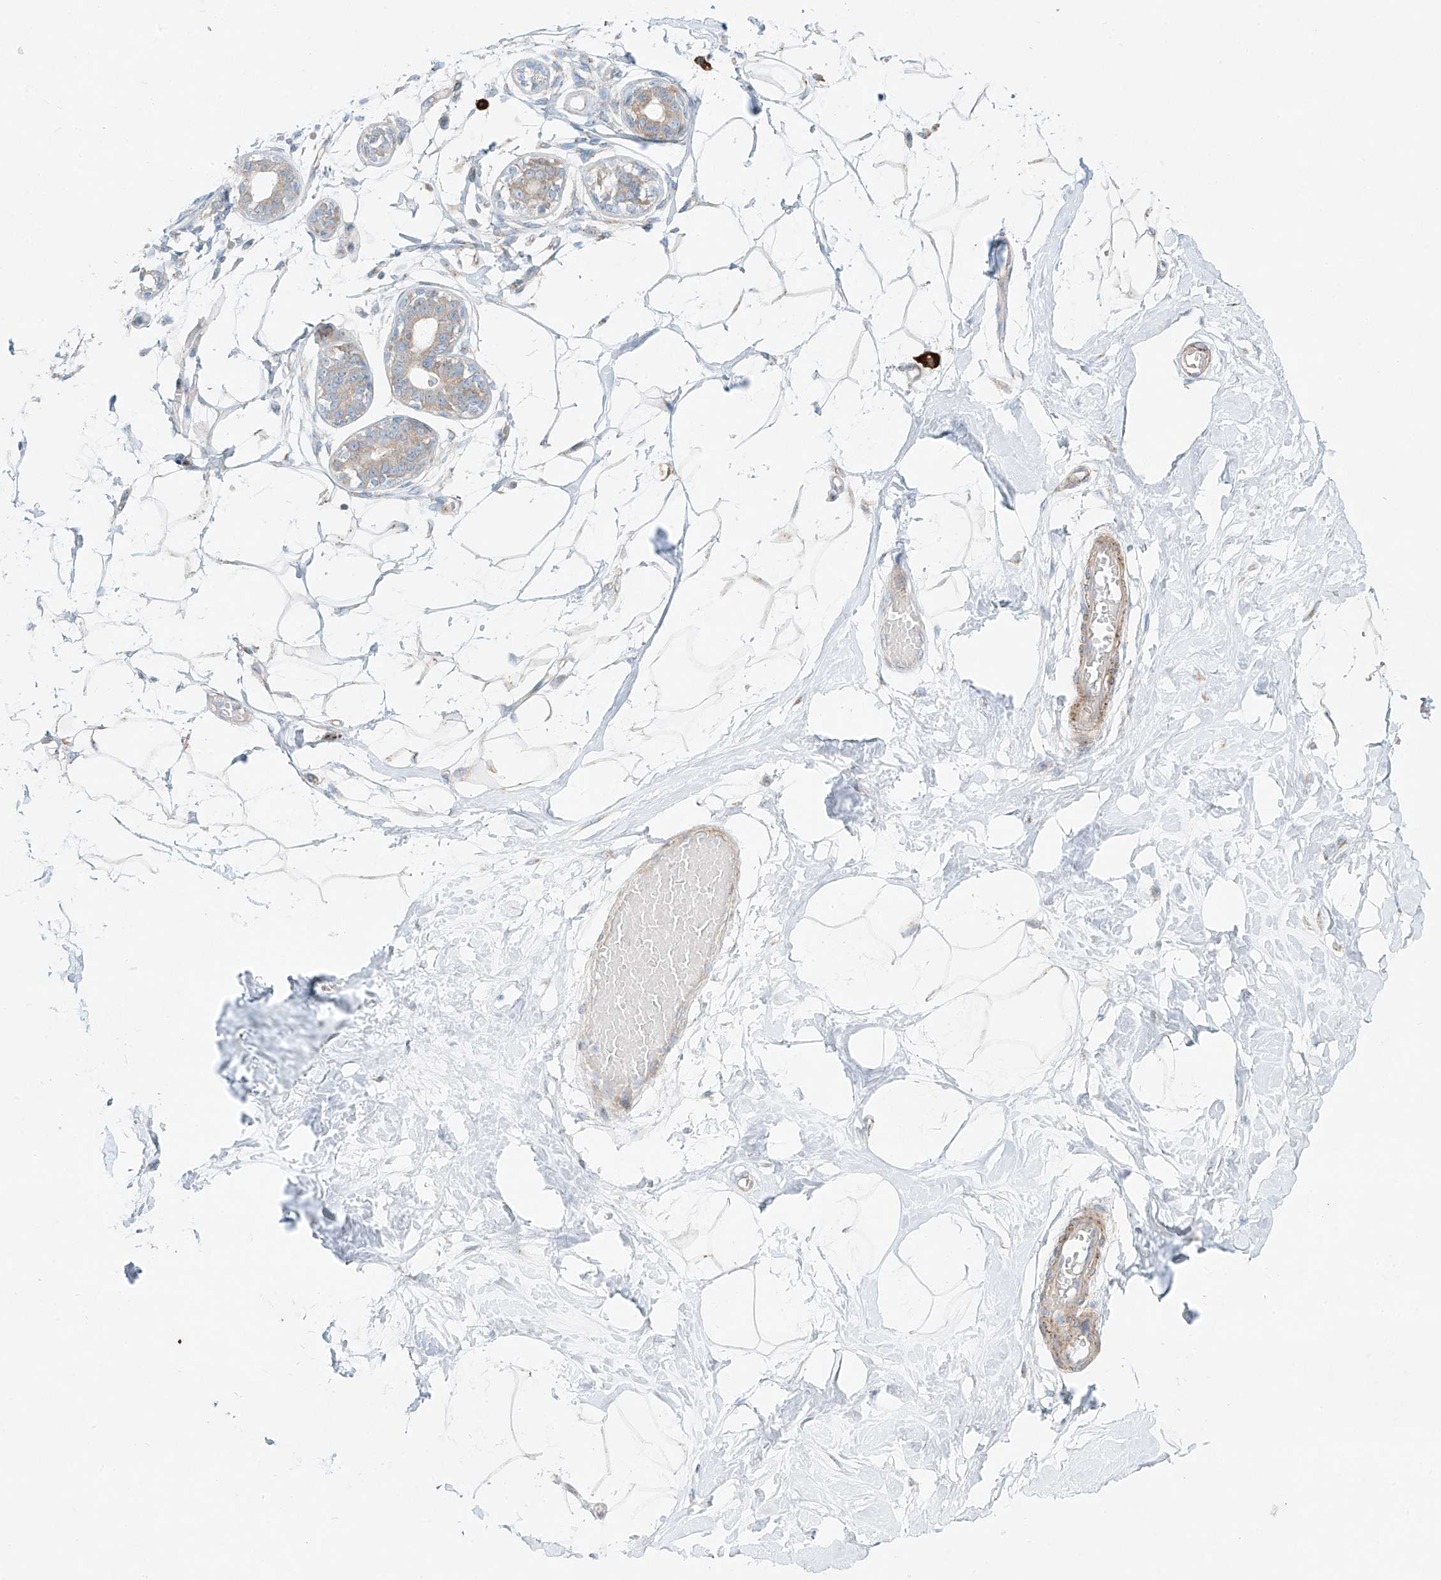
{"staining": {"intensity": "negative", "quantity": "none", "location": "none"}, "tissue": "breast", "cell_type": "Adipocytes", "image_type": "normal", "snomed": [{"axis": "morphology", "description": "Normal tissue, NOS"}, {"axis": "topography", "description": "Breast"}], "caption": "Adipocytes show no significant staining in unremarkable breast. The staining is performed using DAB brown chromogen with nuclei counter-stained in using hematoxylin.", "gene": "EIPR1", "patient": {"sex": "female", "age": 45}}